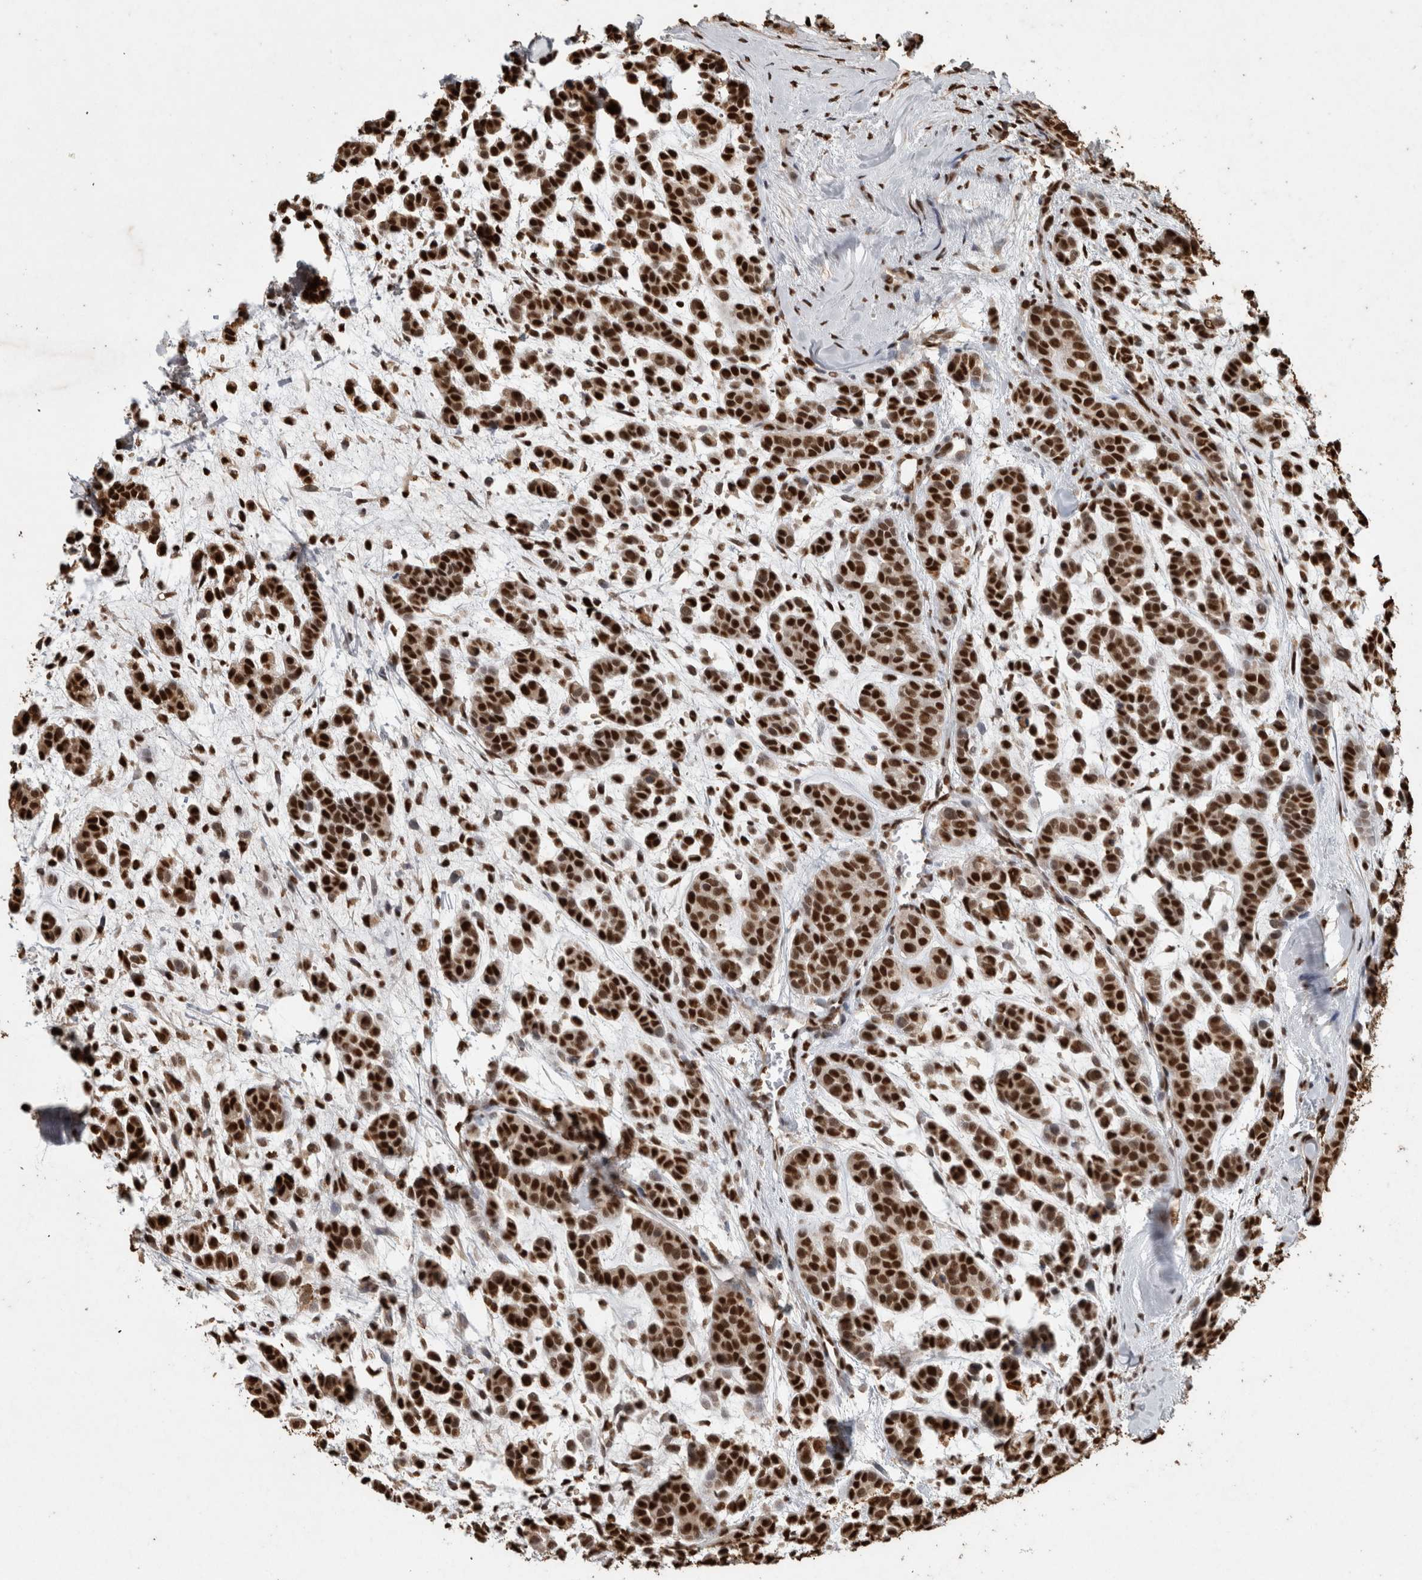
{"staining": {"intensity": "strong", "quantity": ">75%", "location": "nuclear"}, "tissue": "head and neck cancer", "cell_type": "Tumor cells", "image_type": "cancer", "snomed": [{"axis": "morphology", "description": "Adenocarcinoma, NOS"}, {"axis": "morphology", "description": "Adenoma, NOS"}, {"axis": "topography", "description": "Head-Neck"}], "caption": "Head and neck cancer was stained to show a protein in brown. There is high levels of strong nuclear staining in about >75% of tumor cells.", "gene": "RAD50", "patient": {"sex": "female", "age": 55}}